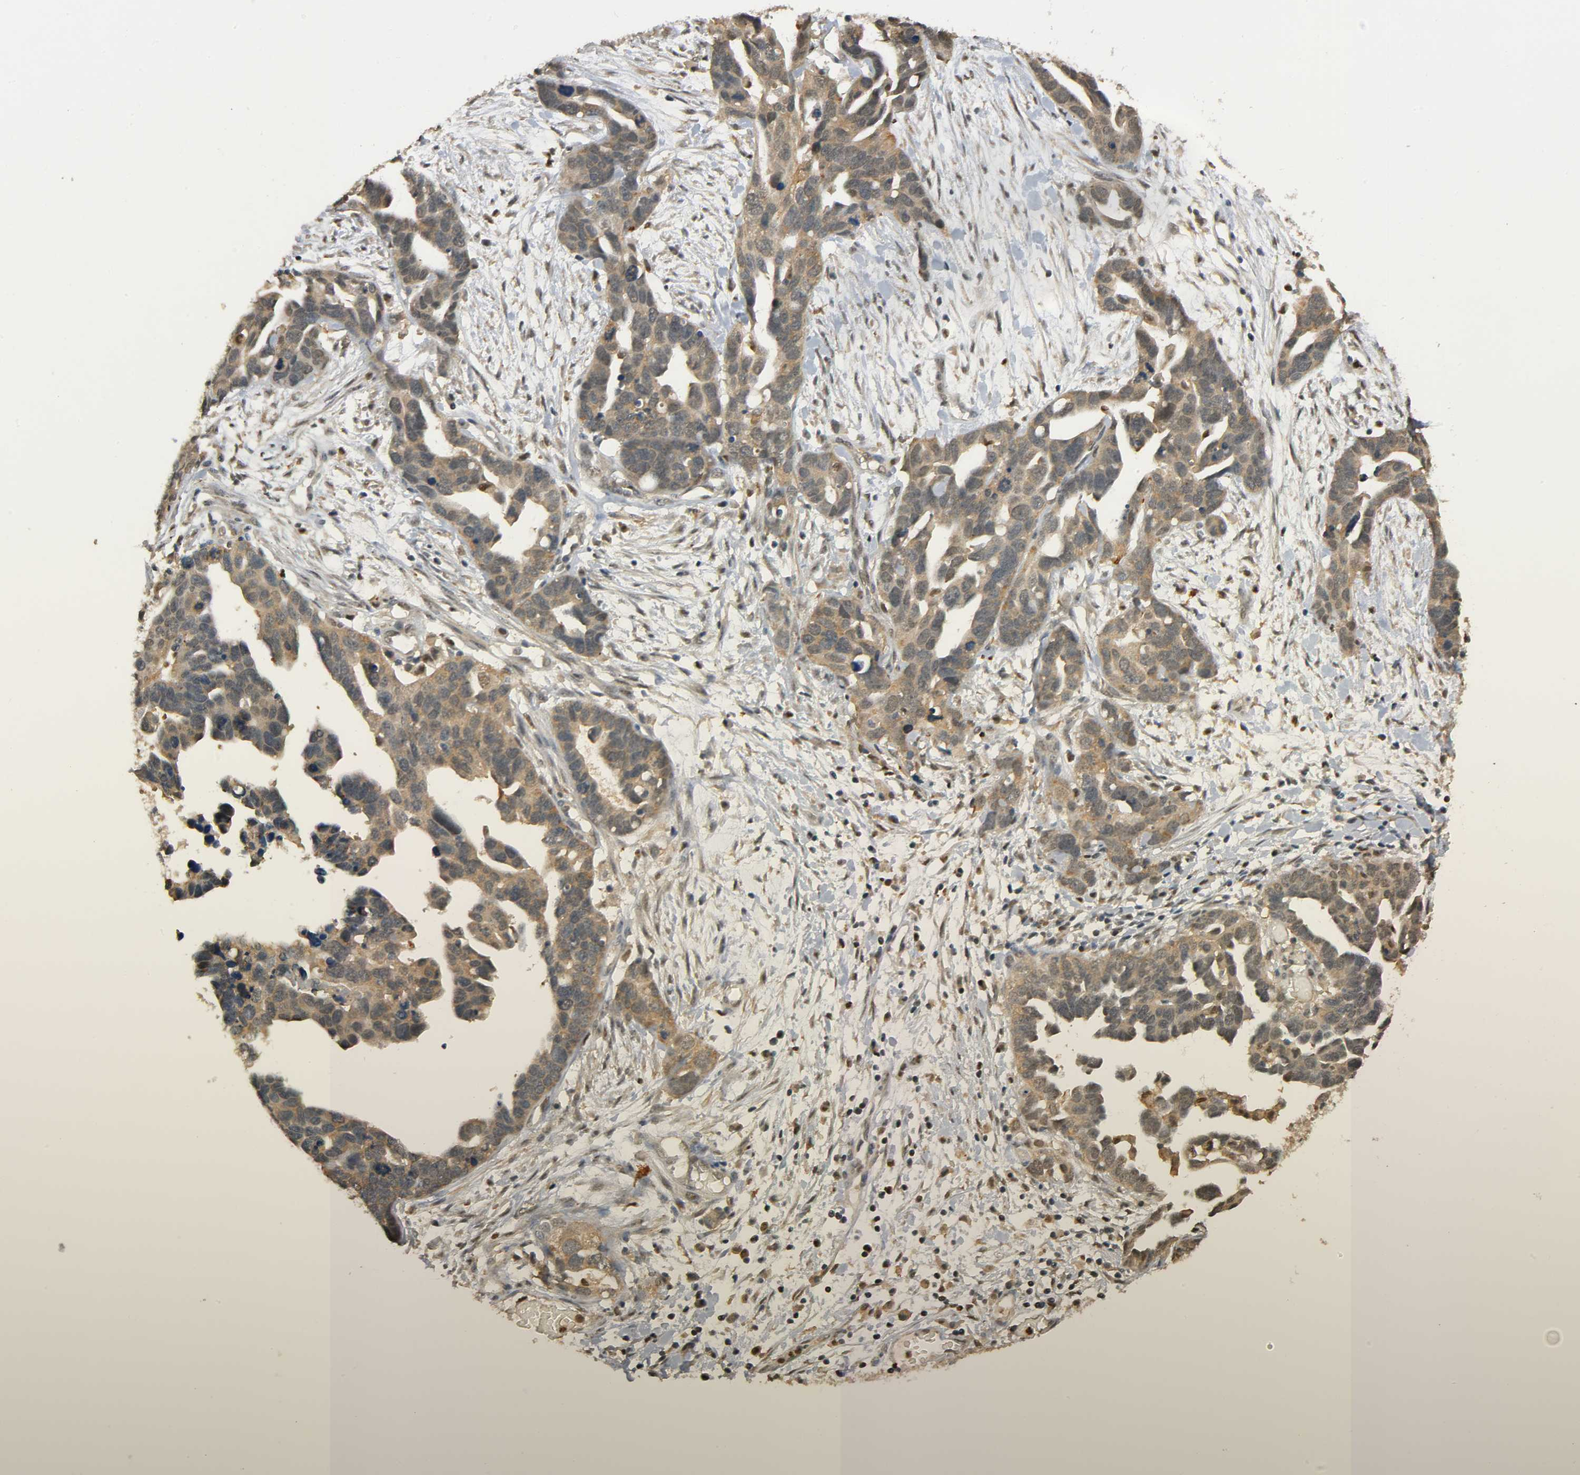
{"staining": {"intensity": "moderate", "quantity": ">75%", "location": "cytoplasmic/membranous"}, "tissue": "ovarian cancer", "cell_type": "Tumor cells", "image_type": "cancer", "snomed": [{"axis": "morphology", "description": "Cystadenocarcinoma, serous, NOS"}, {"axis": "topography", "description": "Ovary"}], "caption": "Ovarian serous cystadenocarcinoma stained with DAB (3,3'-diaminobenzidine) immunohistochemistry exhibits medium levels of moderate cytoplasmic/membranous positivity in about >75% of tumor cells.", "gene": "ZFPM2", "patient": {"sex": "female", "age": 54}}